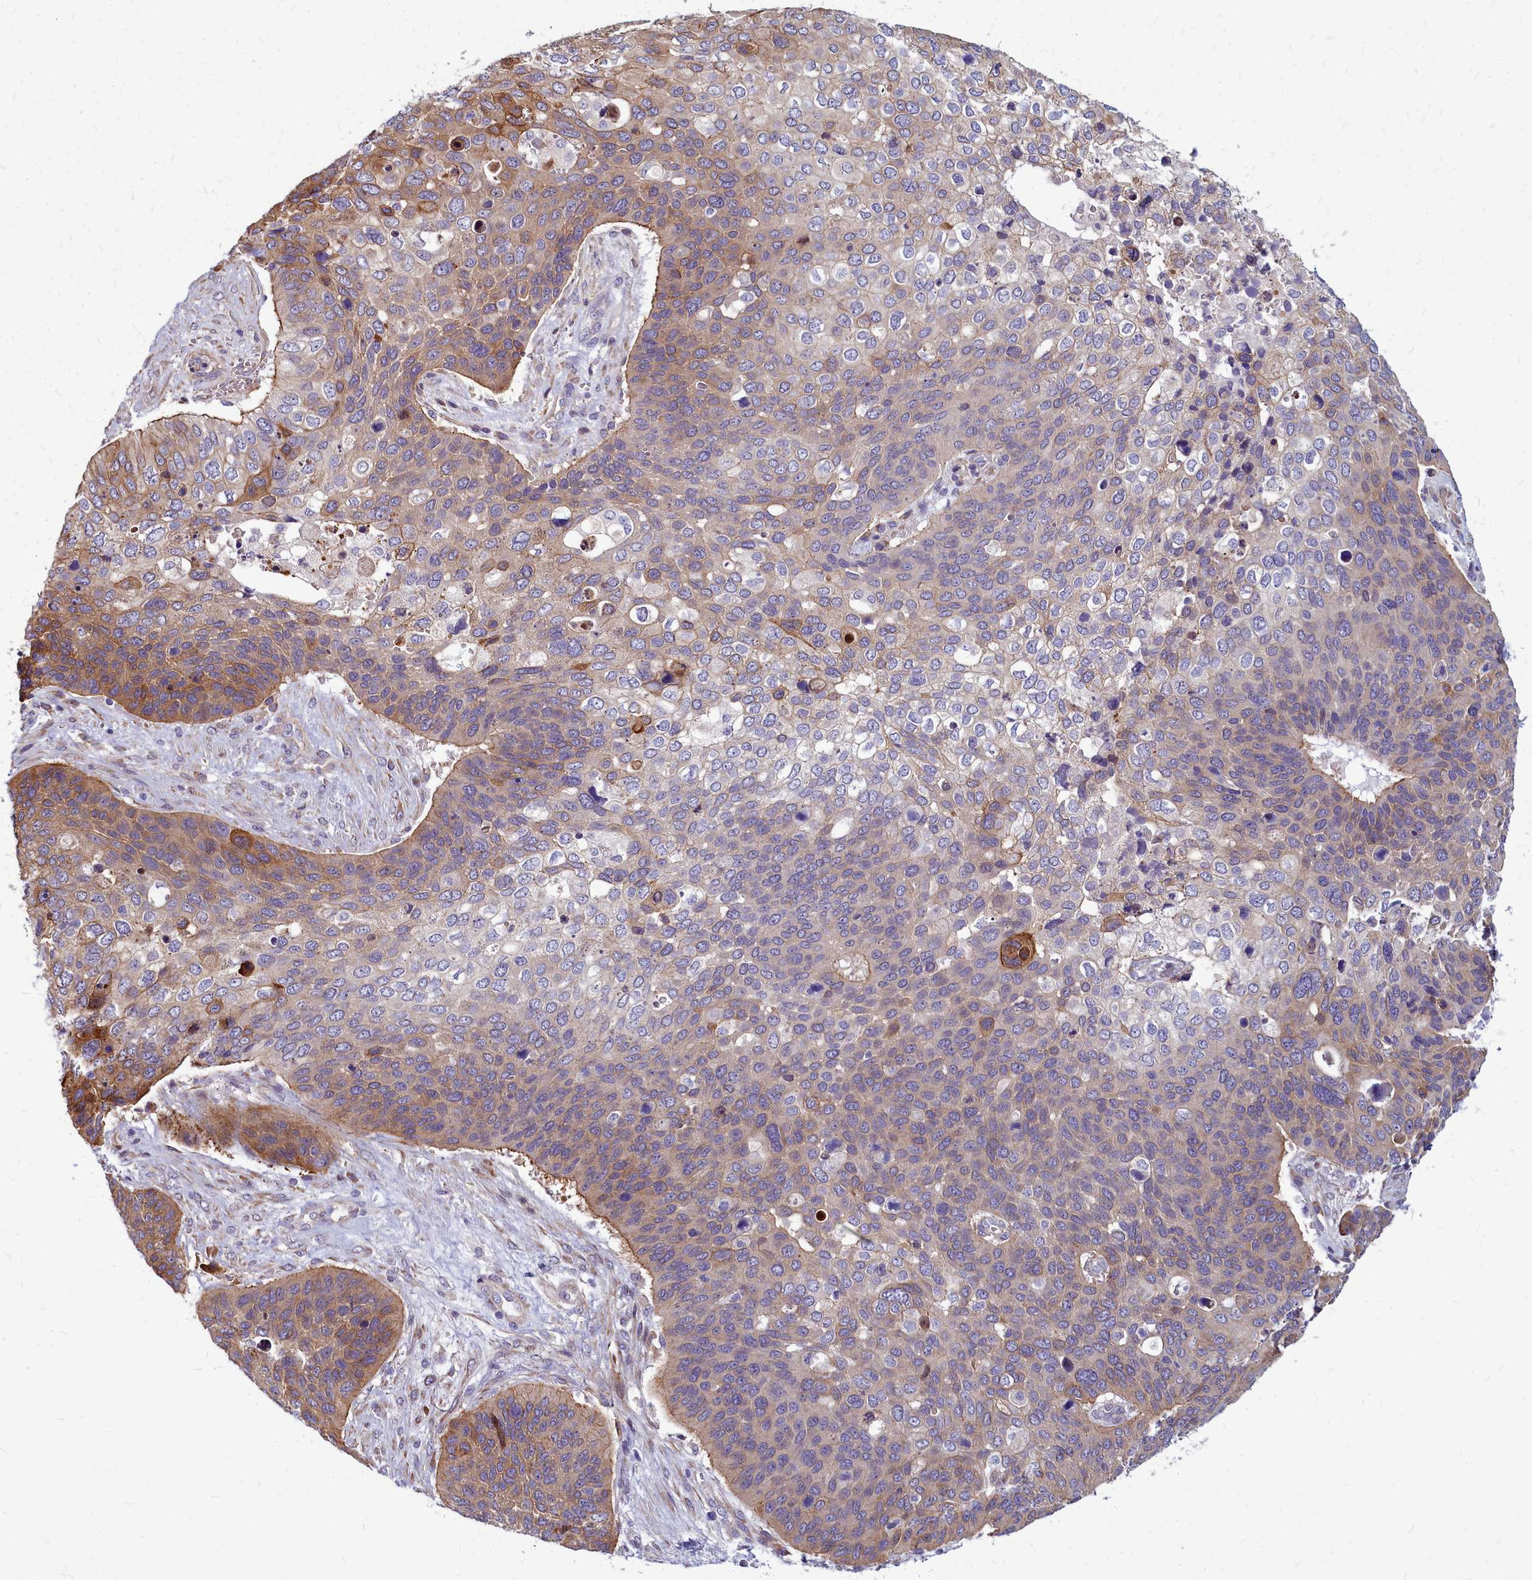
{"staining": {"intensity": "moderate", "quantity": "25%-75%", "location": "cytoplasmic/membranous"}, "tissue": "skin cancer", "cell_type": "Tumor cells", "image_type": "cancer", "snomed": [{"axis": "morphology", "description": "Basal cell carcinoma"}, {"axis": "topography", "description": "Skin"}], "caption": "Immunohistochemistry (IHC) of human skin cancer (basal cell carcinoma) shows medium levels of moderate cytoplasmic/membranous staining in about 25%-75% of tumor cells.", "gene": "TTC5", "patient": {"sex": "female", "age": 74}}